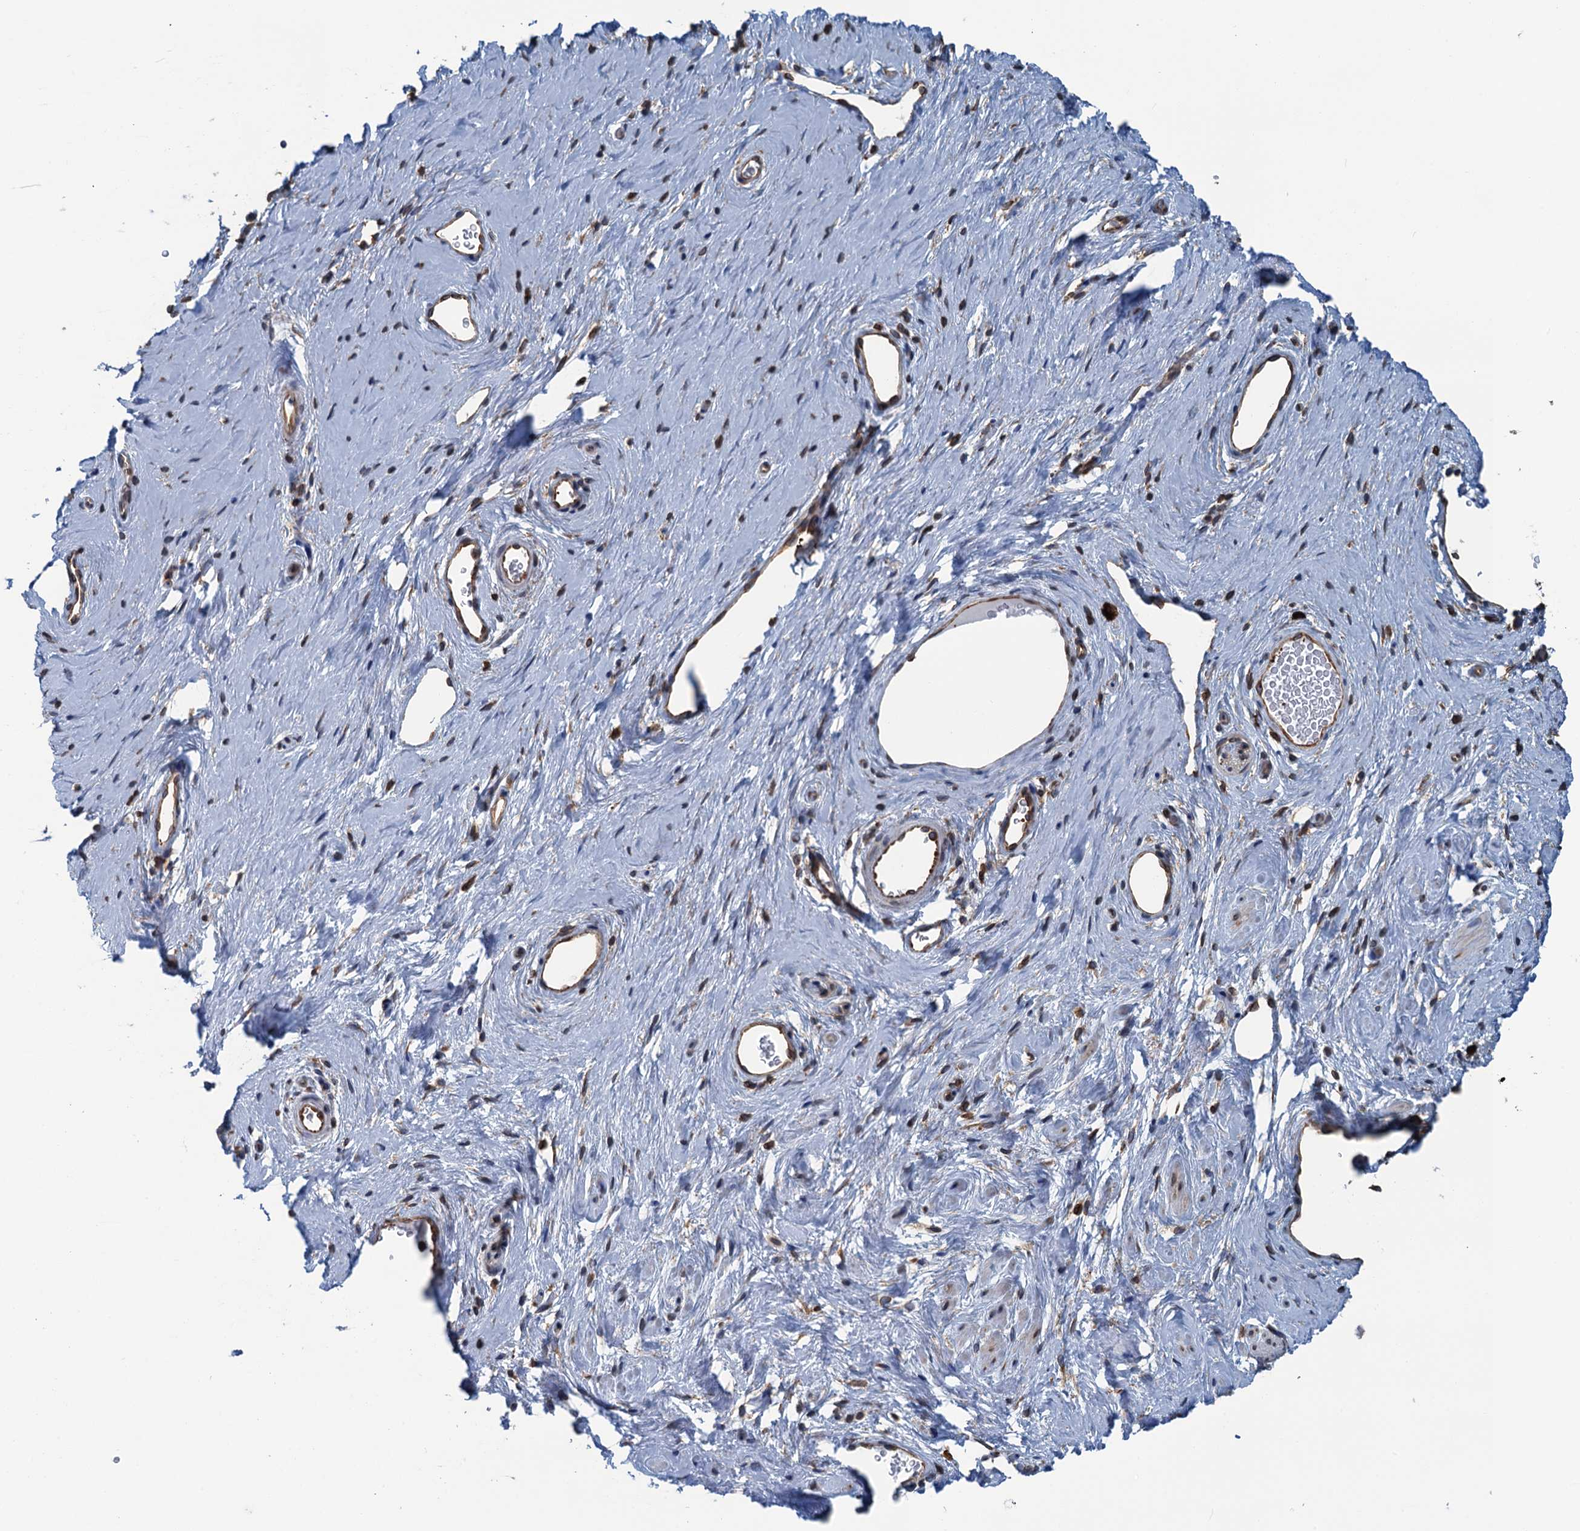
{"staining": {"intensity": "moderate", "quantity": "25%-75%", "location": "cytoplasmic/membranous"}, "tissue": "adipose tissue", "cell_type": "Adipocytes", "image_type": "normal", "snomed": [{"axis": "morphology", "description": "Normal tissue, NOS"}, {"axis": "morphology", "description": "Adenocarcinoma, NOS"}, {"axis": "topography", "description": "Rectum"}, {"axis": "topography", "description": "Vagina"}, {"axis": "topography", "description": "Peripheral nerve tissue"}], "caption": "Human adipose tissue stained for a protein (brown) shows moderate cytoplasmic/membranous positive positivity in about 25%-75% of adipocytes.", "gene": "TMEM205", "patient": {"sex": "female", "age": 71}}